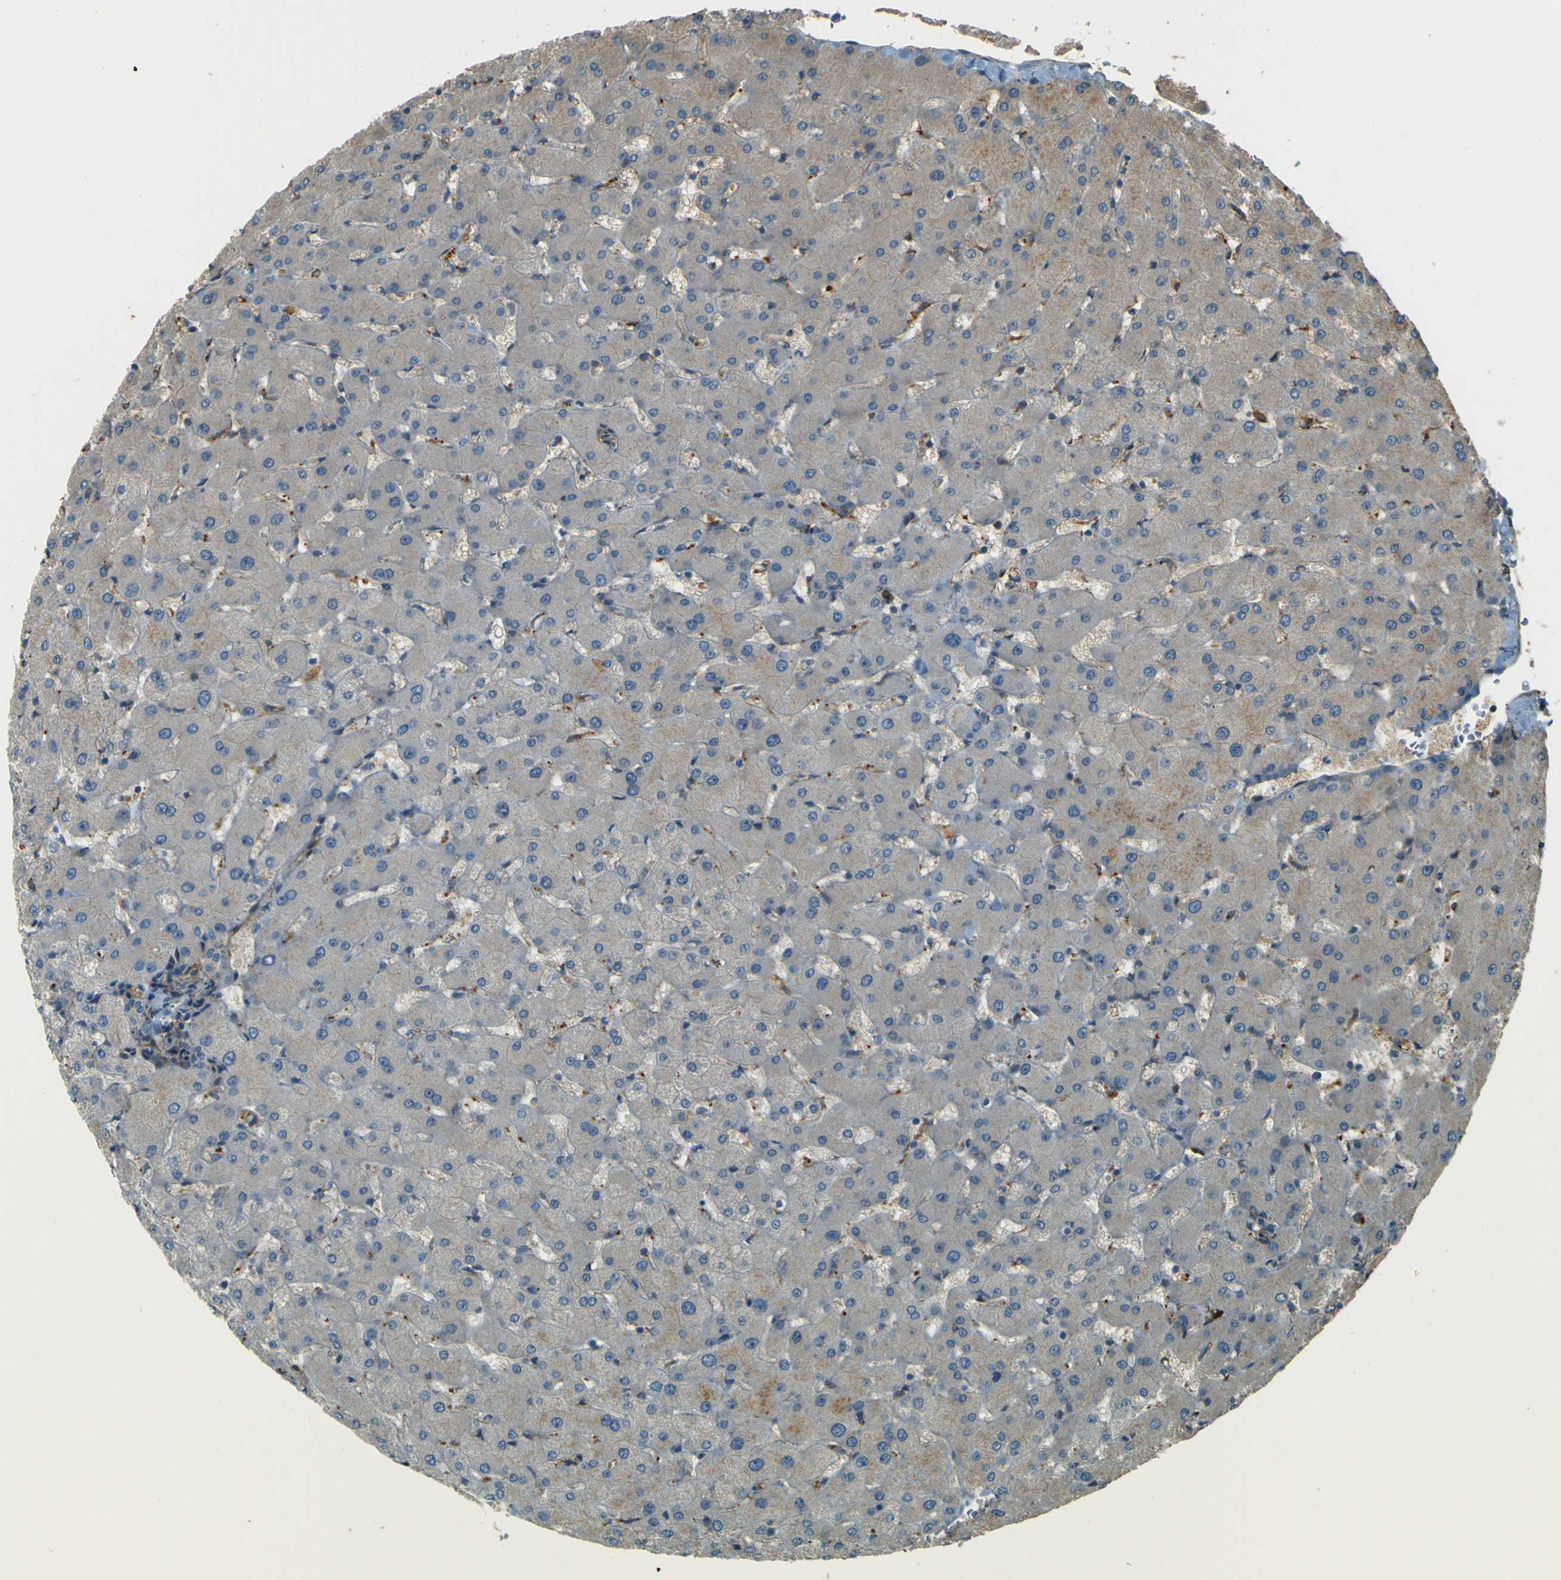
{"staining": {"intensity": "weak", "quantity": "<25%", "location": "cytoplasmic/membranous"}, "tissue": "liver", "cell_type": "Cholangiocytes", "image_type": "normal", "snomed": [{"axis": "morphology", "description": "Normal tissue, NOS"}, {"axis": "topography", "description": "Liver"}], "caption": "Immunohistochemistry histopathology image of unremarkable liver stained for a protein (brown), which shows no staining in cholangiocytes.", "gene": "NEXN", "patient": {"sex": "female", "age": 63}}